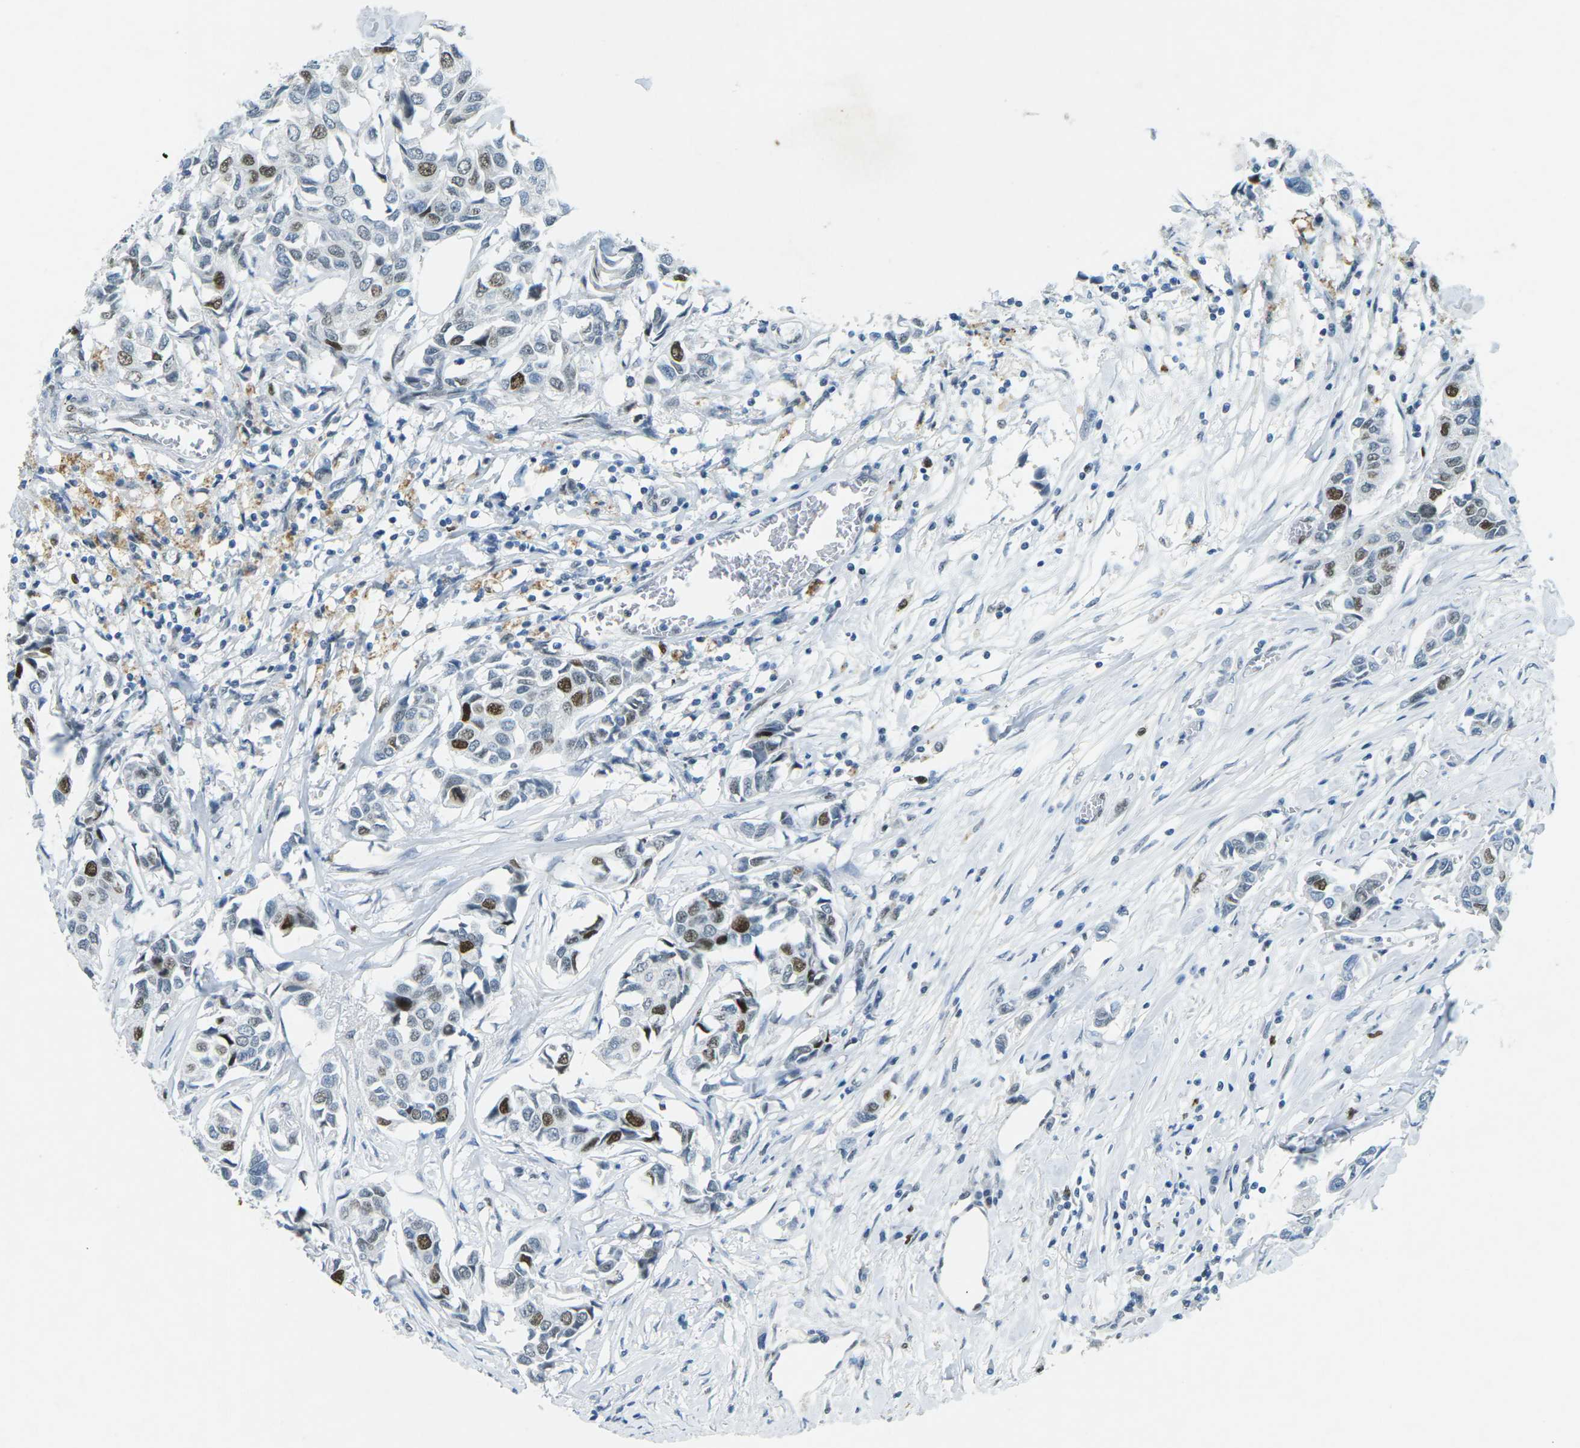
{"staining": {"intensity": "moderate", "quantity": "25%-75%", "location": "nuclear"}, "tissue": "breast cancer", "cell_type": "Tumor cells", "image_type": "cancer", "snomed": [{"axis": "morphology", "description": "Duct carcinoma"}, {"axis": "topography", "description": "Breast"}], "caption": "Breast intraductal carcinoma tissue shows moderate nuclear expression in about 25%-75% of tumor cells", "gene": "RB1", "patient": {"sex": "female", "age": 80}}